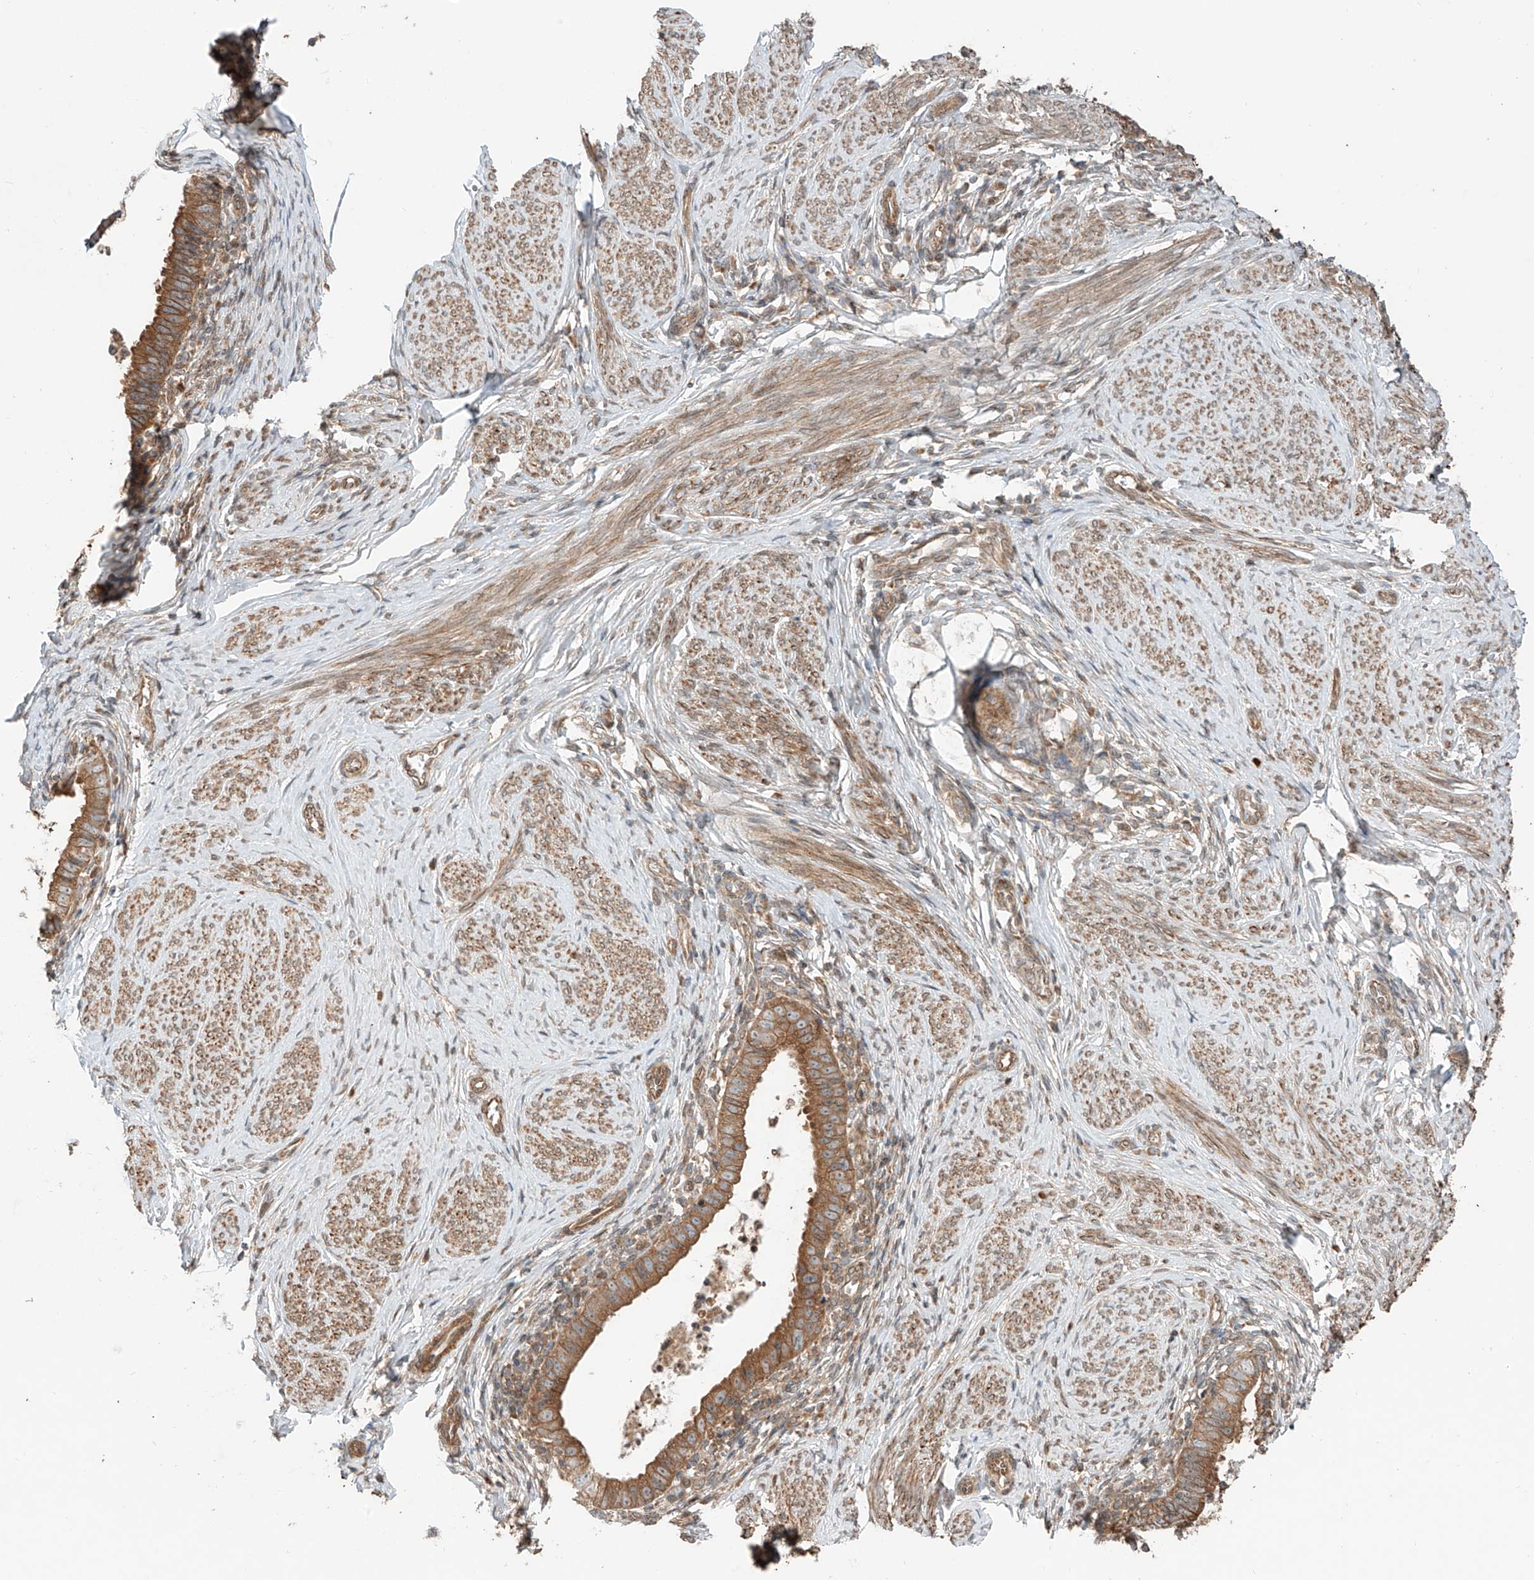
{"staining": {"intensity": "moderate", "quantity": ">75%", "location": "cytoplasmic/membranous"}, "tissue": "cervical cancer", "cell_type": "Tumor cells", "image_type": "cancer", "snomed": [{"axis": "morphology", "description": "Adenocarcinoma, NOS"}, {"axis": "topography", "description": "Cervix"}], "caption": "Brown immunohistochemical staining in cervical adenocarcinoma exhibits moderate cytoplasmic/membranous expression in about >75% of tumor cells. The protein is stained brown, and the nuclei are stained in blue (DAB (3,3'-diaminobenzidine) IHC with brightfield microscopy, high magnification).", "gene": "CEP162", "patient": {"sex": "female", "age": 36}}